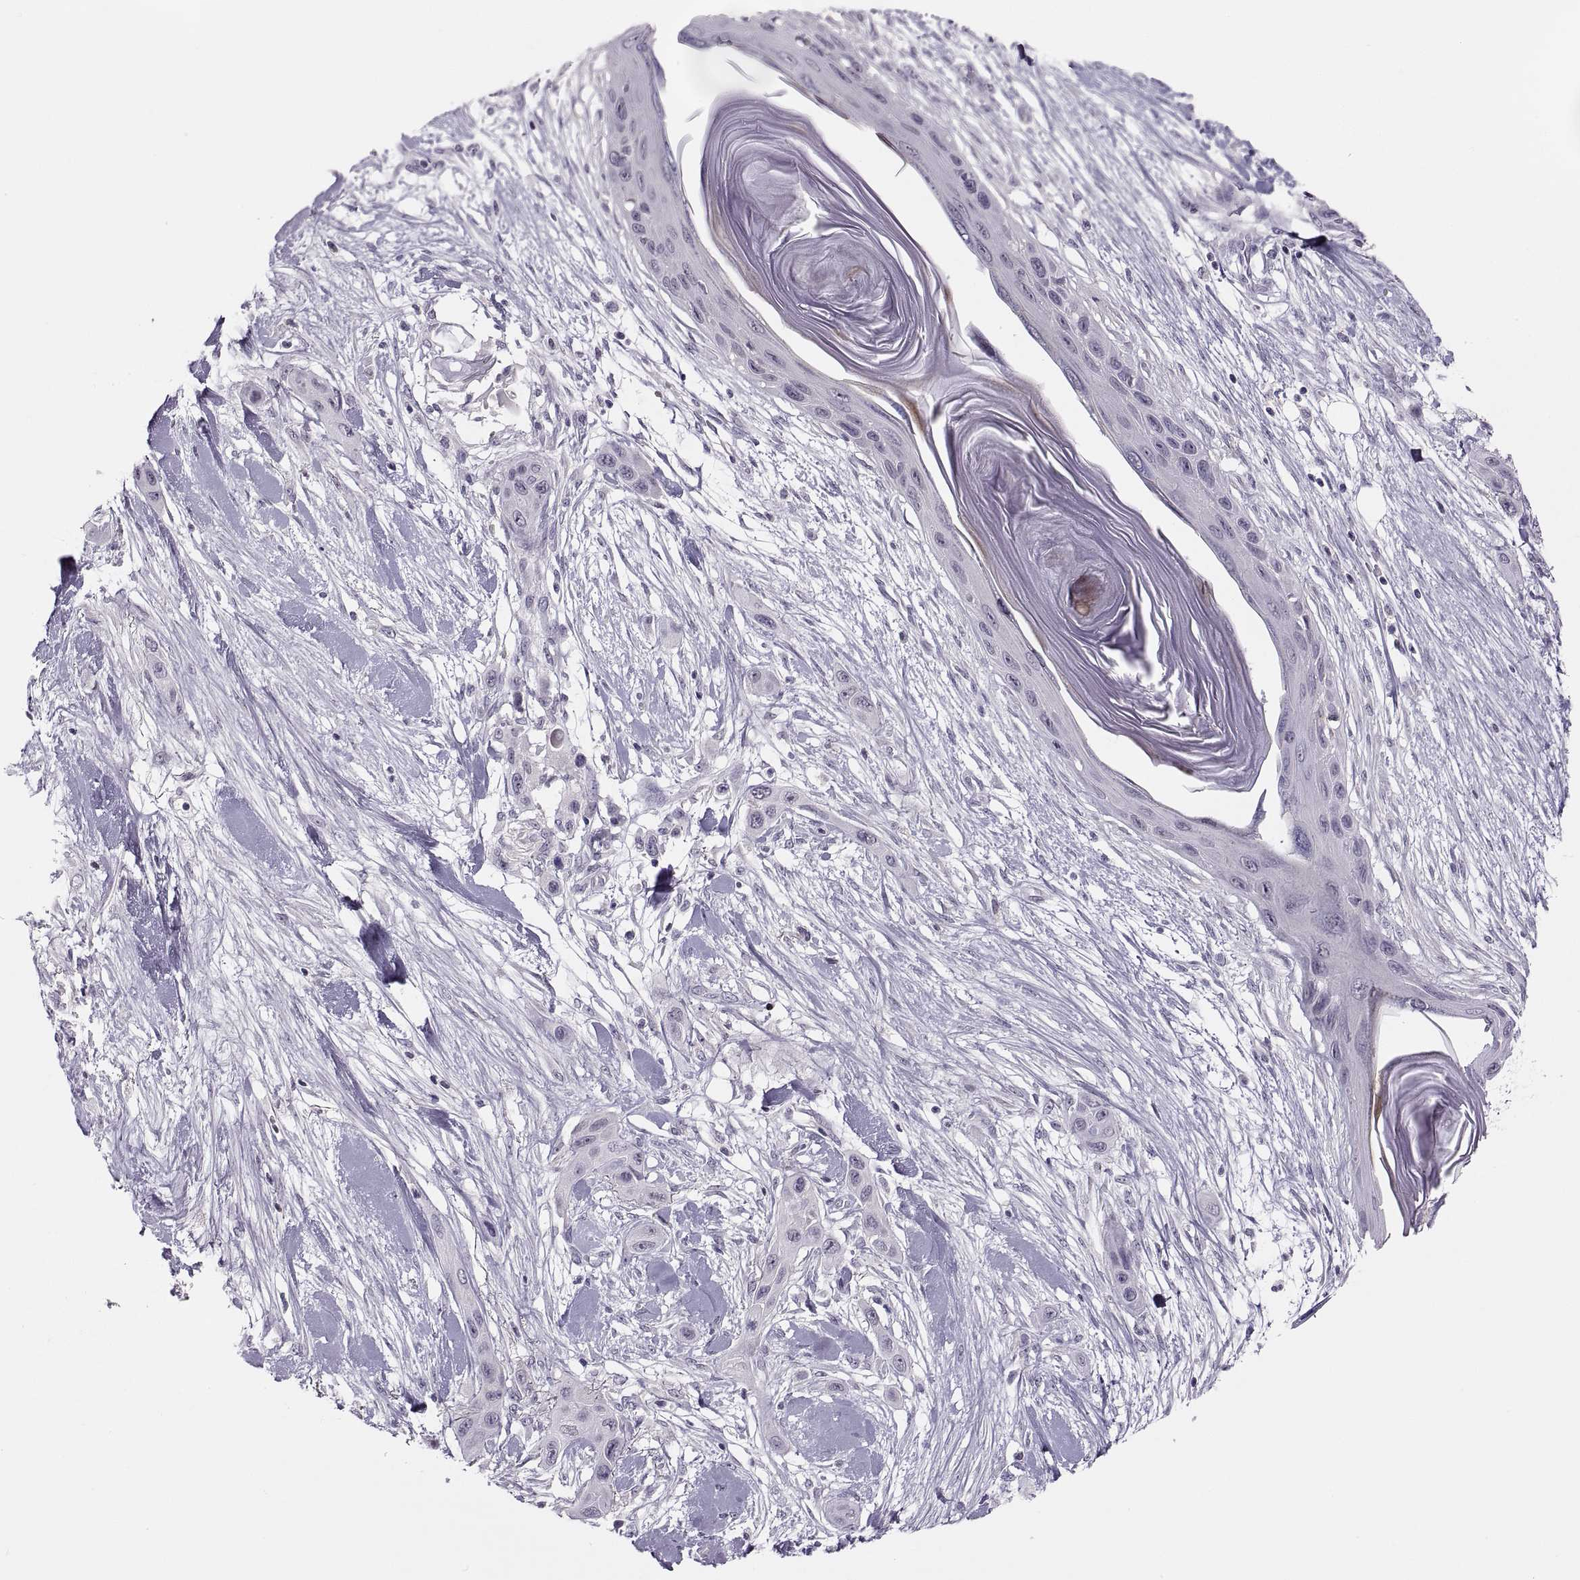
{"staining": {"intensity": "negative", "quantity": "none", "location": "none"}, "tissue": "skin cancer", "cell_type": "Tumor cells", "image_type": "cancer", "snomed": [{"axis": "morphology", "description": "Squamous cell carcinoma, NOS"}, {"axis": "topography", "description": "Skin"}], "caption": "An immunohistochemistry photomicrograph of squamous cell carcinoma (skin) is shown. There is no staining in tumor cells of squamous cell carcinoma (skin).", "gene": "CHCT1", "patient": {"sex": "male", "age": 79}}